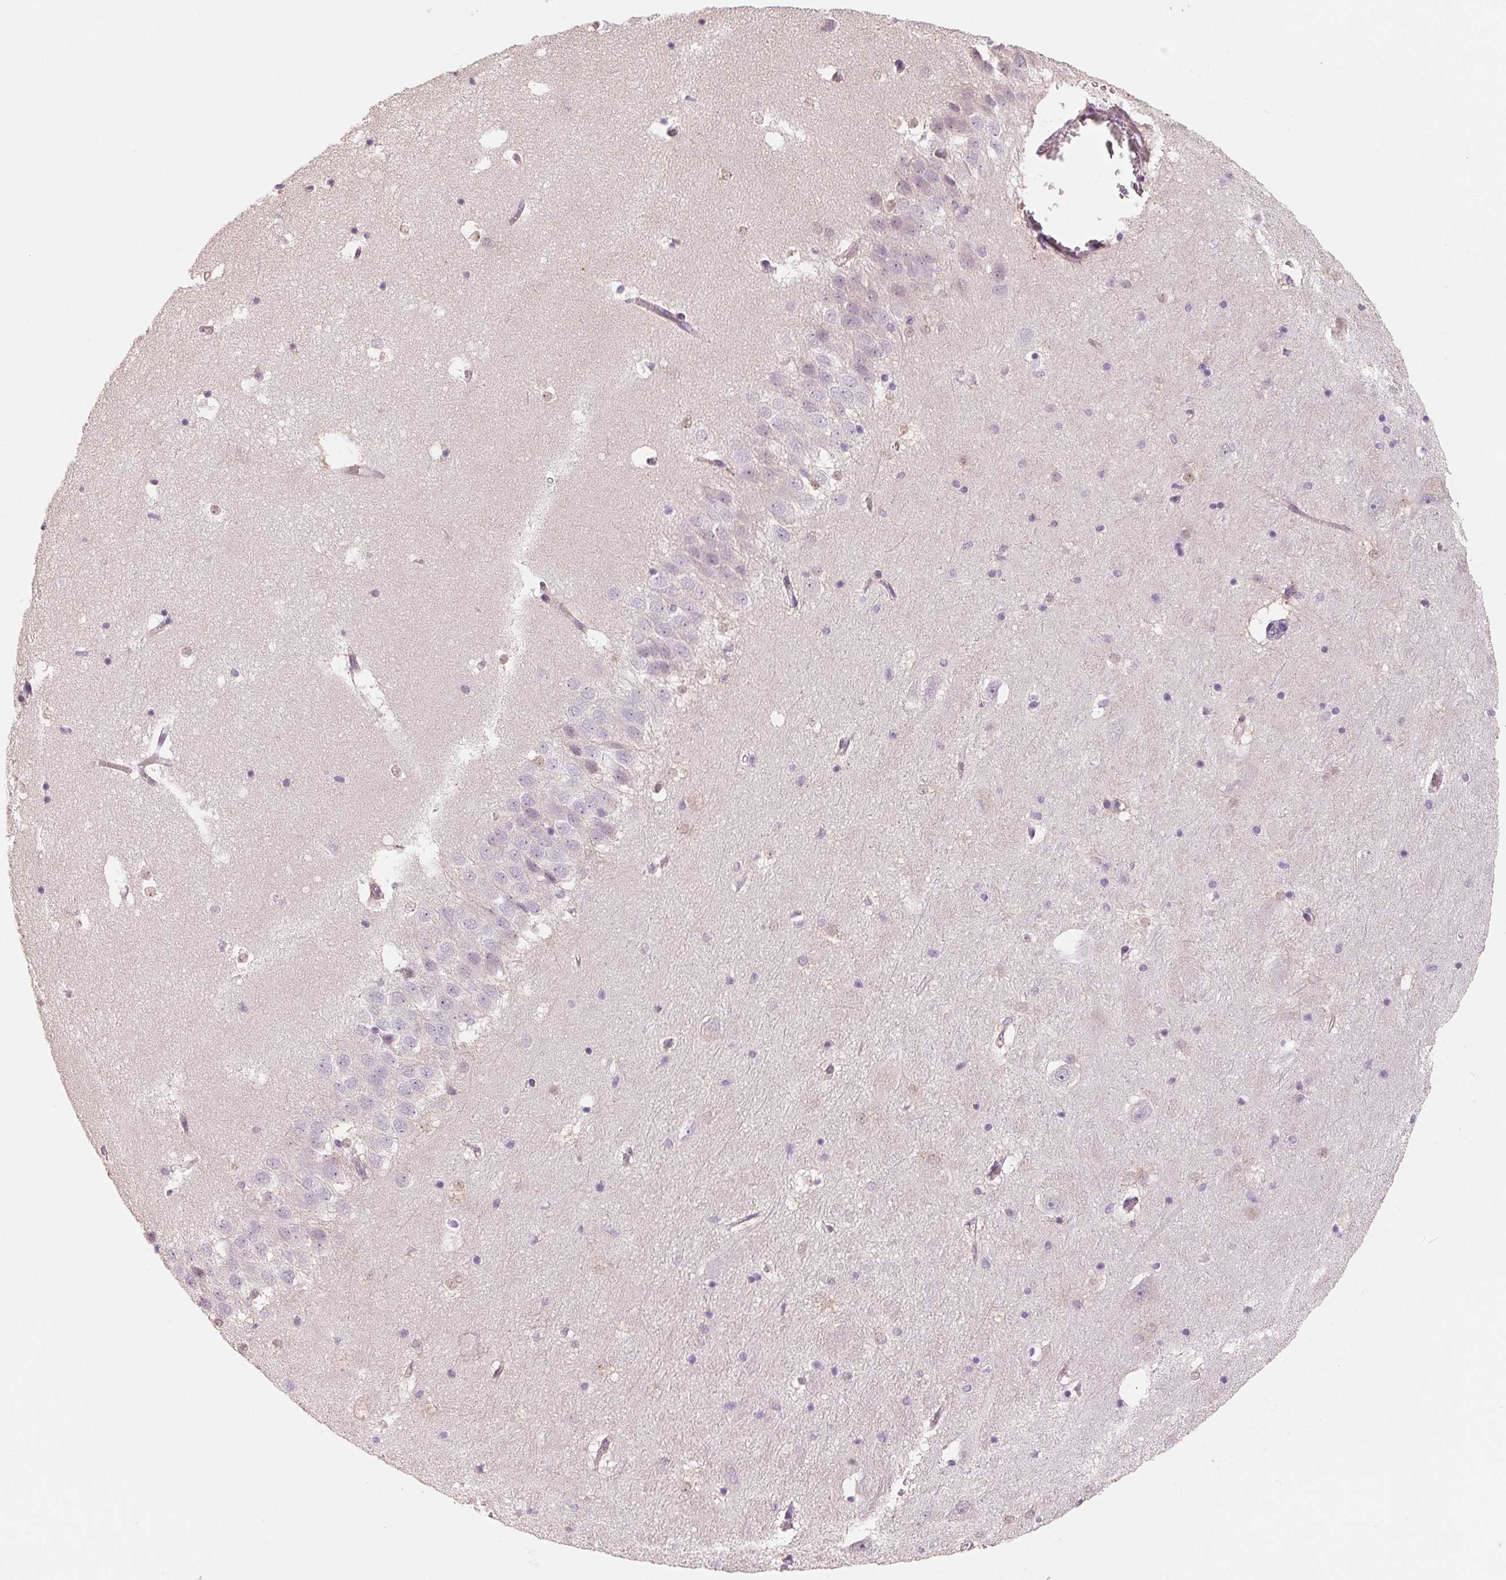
{"staining": {"intensity": "negative", "quantity": "none", "location": "none"}, "tissue": "hippocampus", "cell_type": "Glial cells", "image_type": "normal", "snomed": [{"axis": "morphology", "description": "Normal tissue, NOS"}, {"axis": "topography", "description": "Hippocampus"}], "caption": "A photomicrograph of hippocampus stained for a protein demonstrates no brown staining in glial cells.", "gene": "VTCN1", "patient": {"sex": "male", "age": 58}}